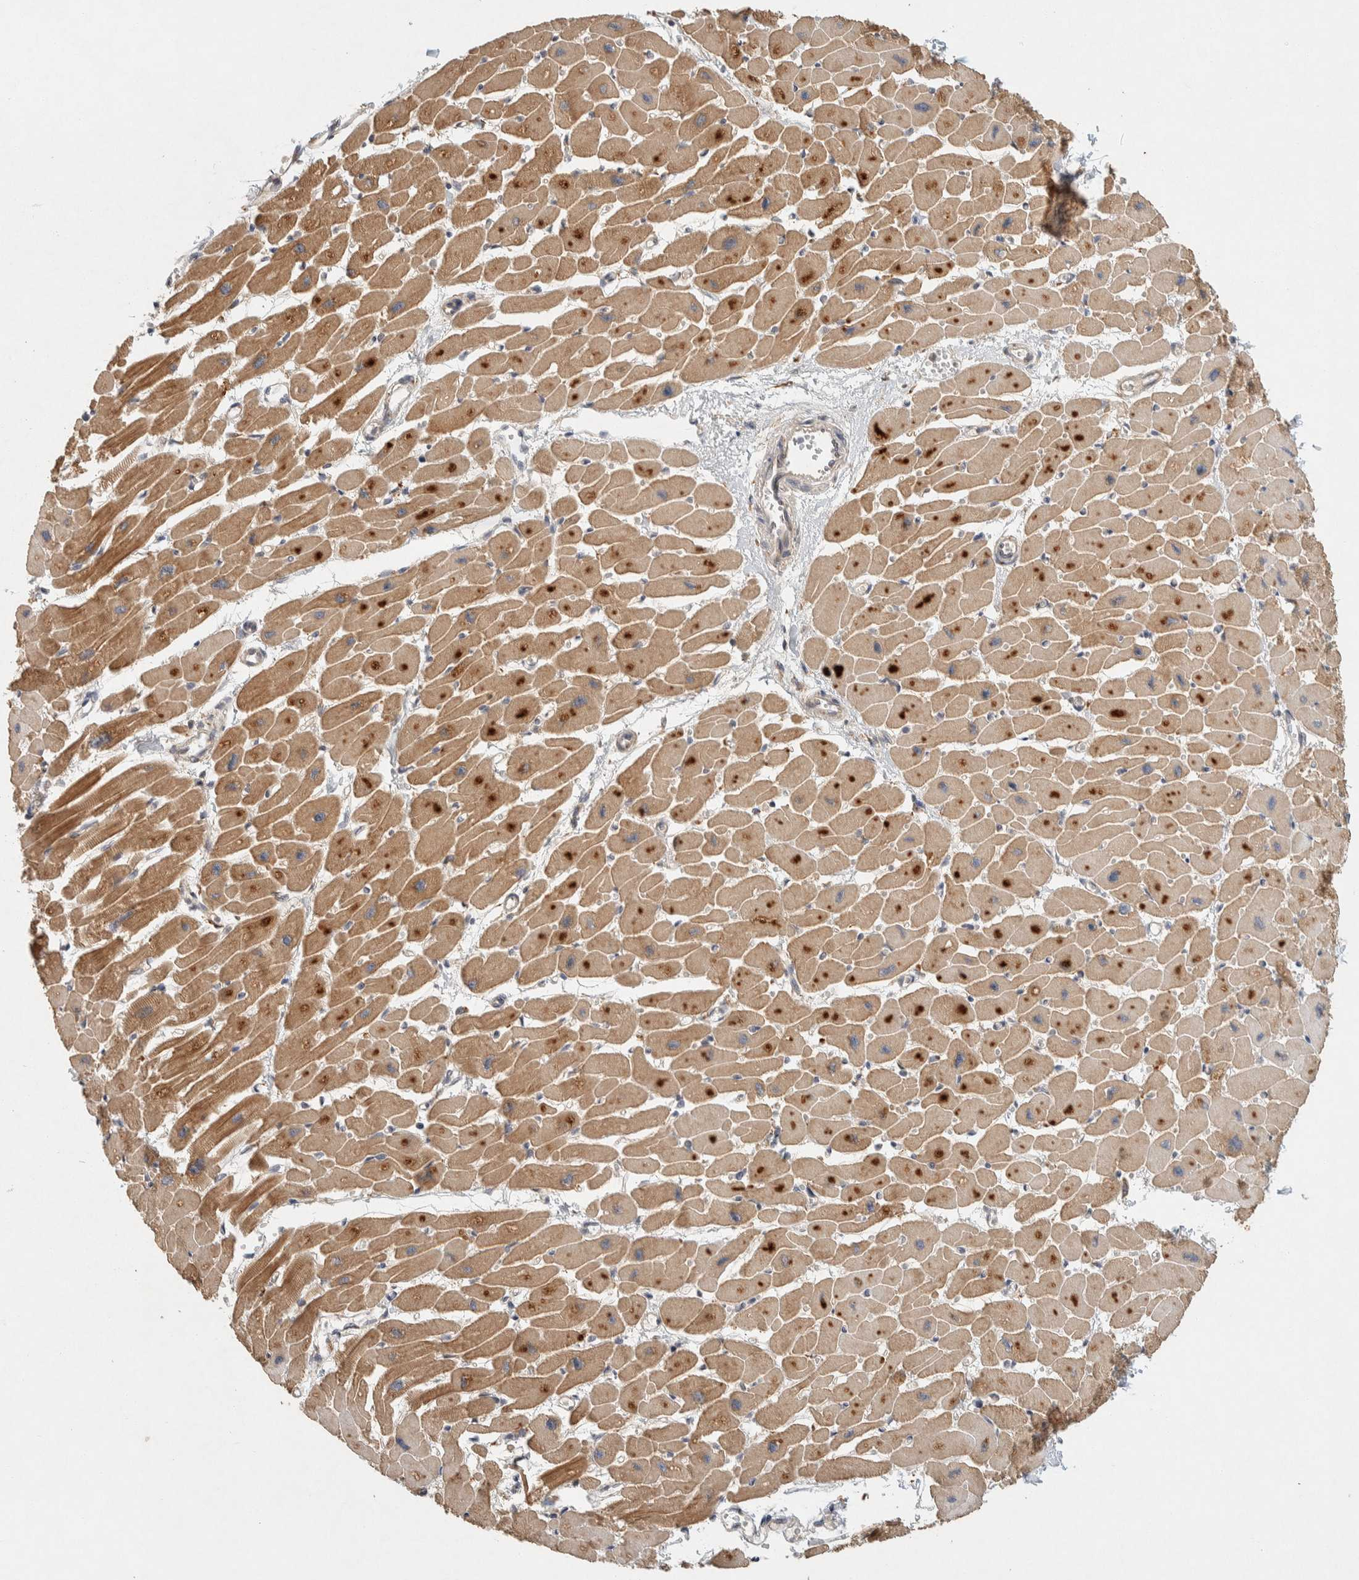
{"staining": {"intensity": "moderate", "quantity": ">75%", "location": "cytoplasmic/membranous"}, "tissue": "heart muscle", "cell_type": "Cardiomyocytes", "image_type": "normal", "snomed": [{"axis": "morphology", "description": "Normal tissue, NOS"}, {"axis": "topography", "description": "Heart"}], "caption": "Unremarkable heart muscle demonstrates moderate cytoplasmic/membranous positivity in about >75% of cardiomyocytes, visualized by immunohistochemistry.", "gene": "PXK", "patient": {"sex": "female", "age": 54}}